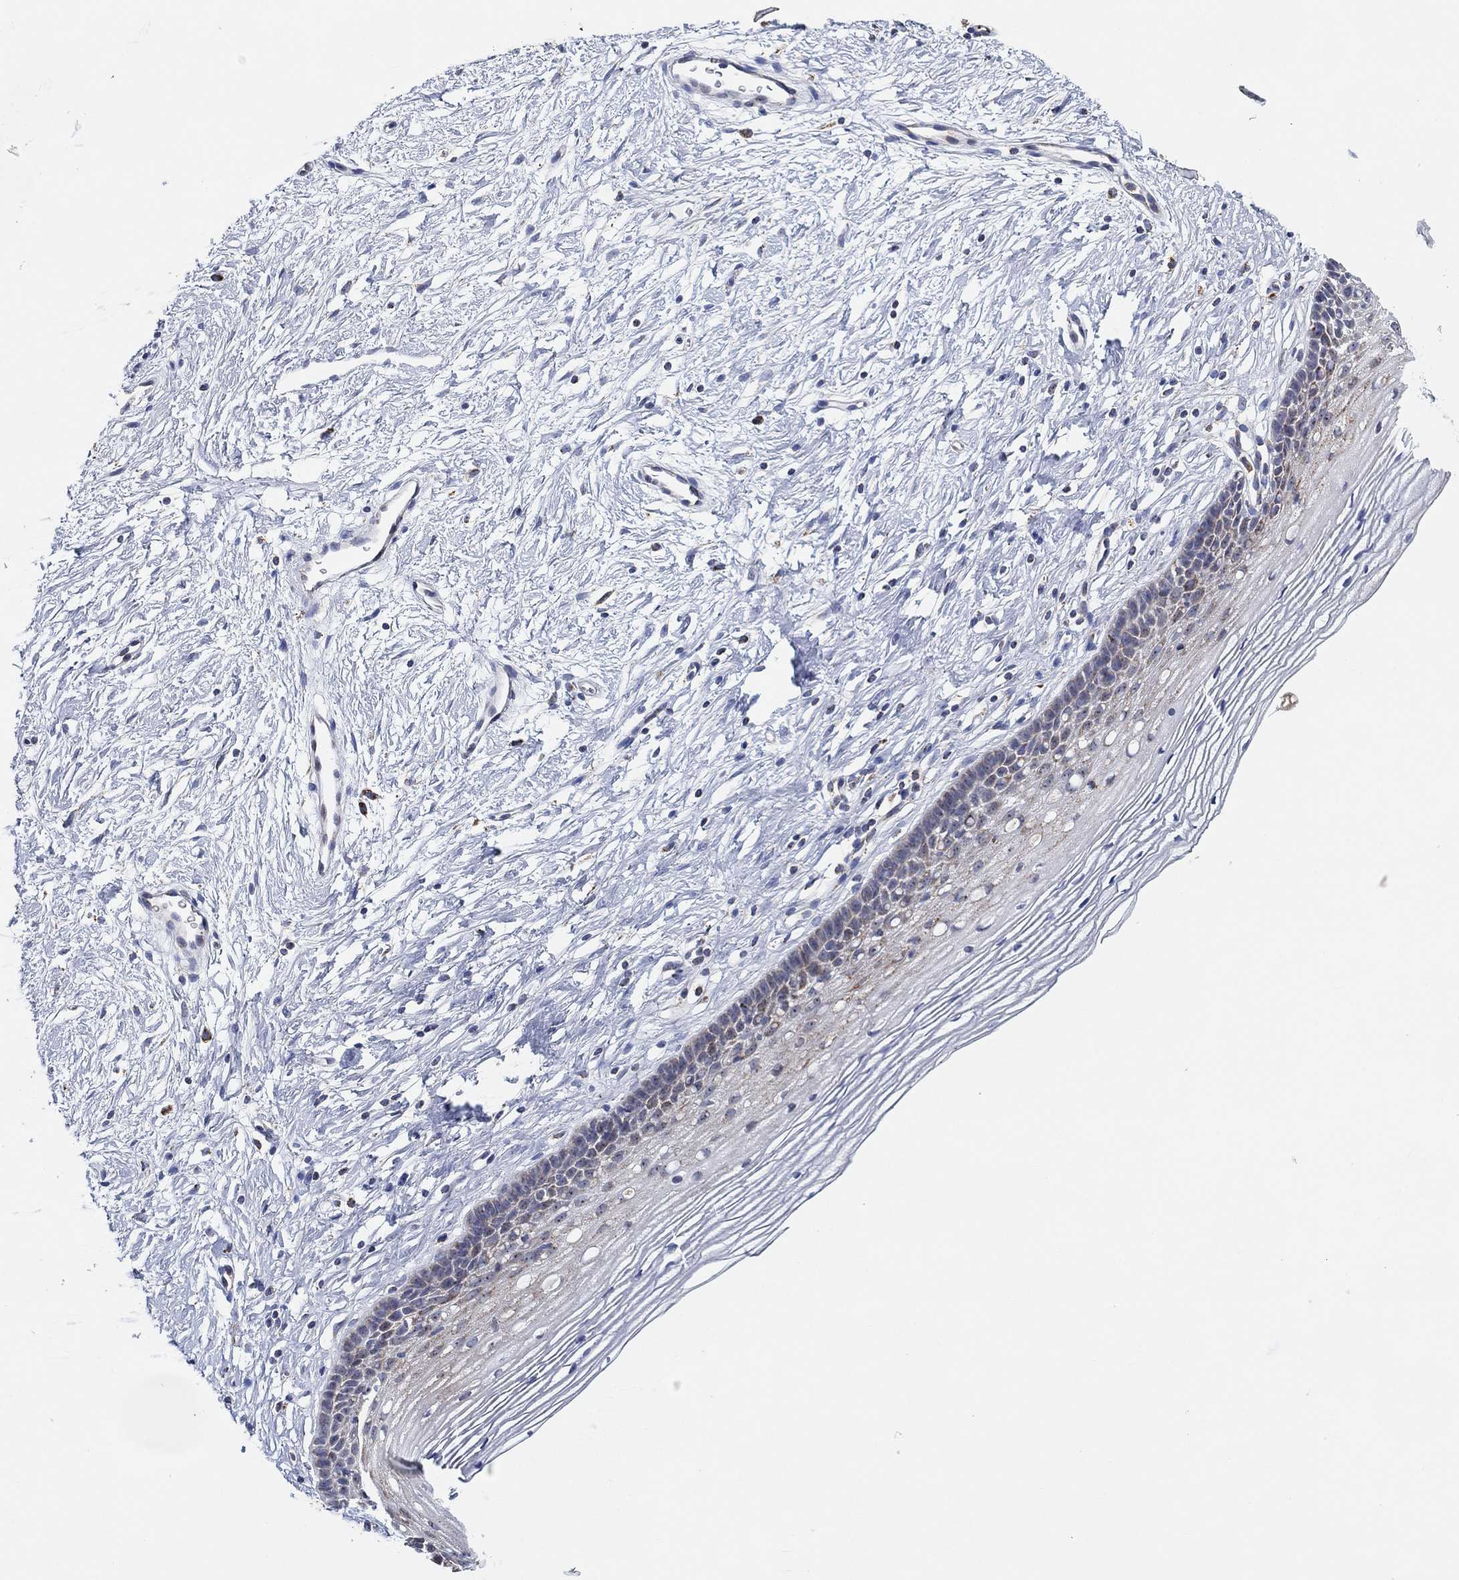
{"staining": {"intensity": "moderate", "quantity": "<25%", "location": "cytoplasmic/membranous"}, "tissue": "cervix", "cell_type": "Glandular cells", "image_type": "normal", "snomed": [{"axis": "morphology", "description": "Normal tissue, NOS"}, {"axis": "topography", "description": "Cervix"}], "caption": "A brown stain shows moderate cytoplasmic/membranous staining of a protein in glandular cells of normal cervix. (Stains: DAB in brown, nuclei in blue, Microscopy: brightfield microscopy at high magnification).", "gene": "GCAT", "patient": {"sex": "female", "age": 39}}